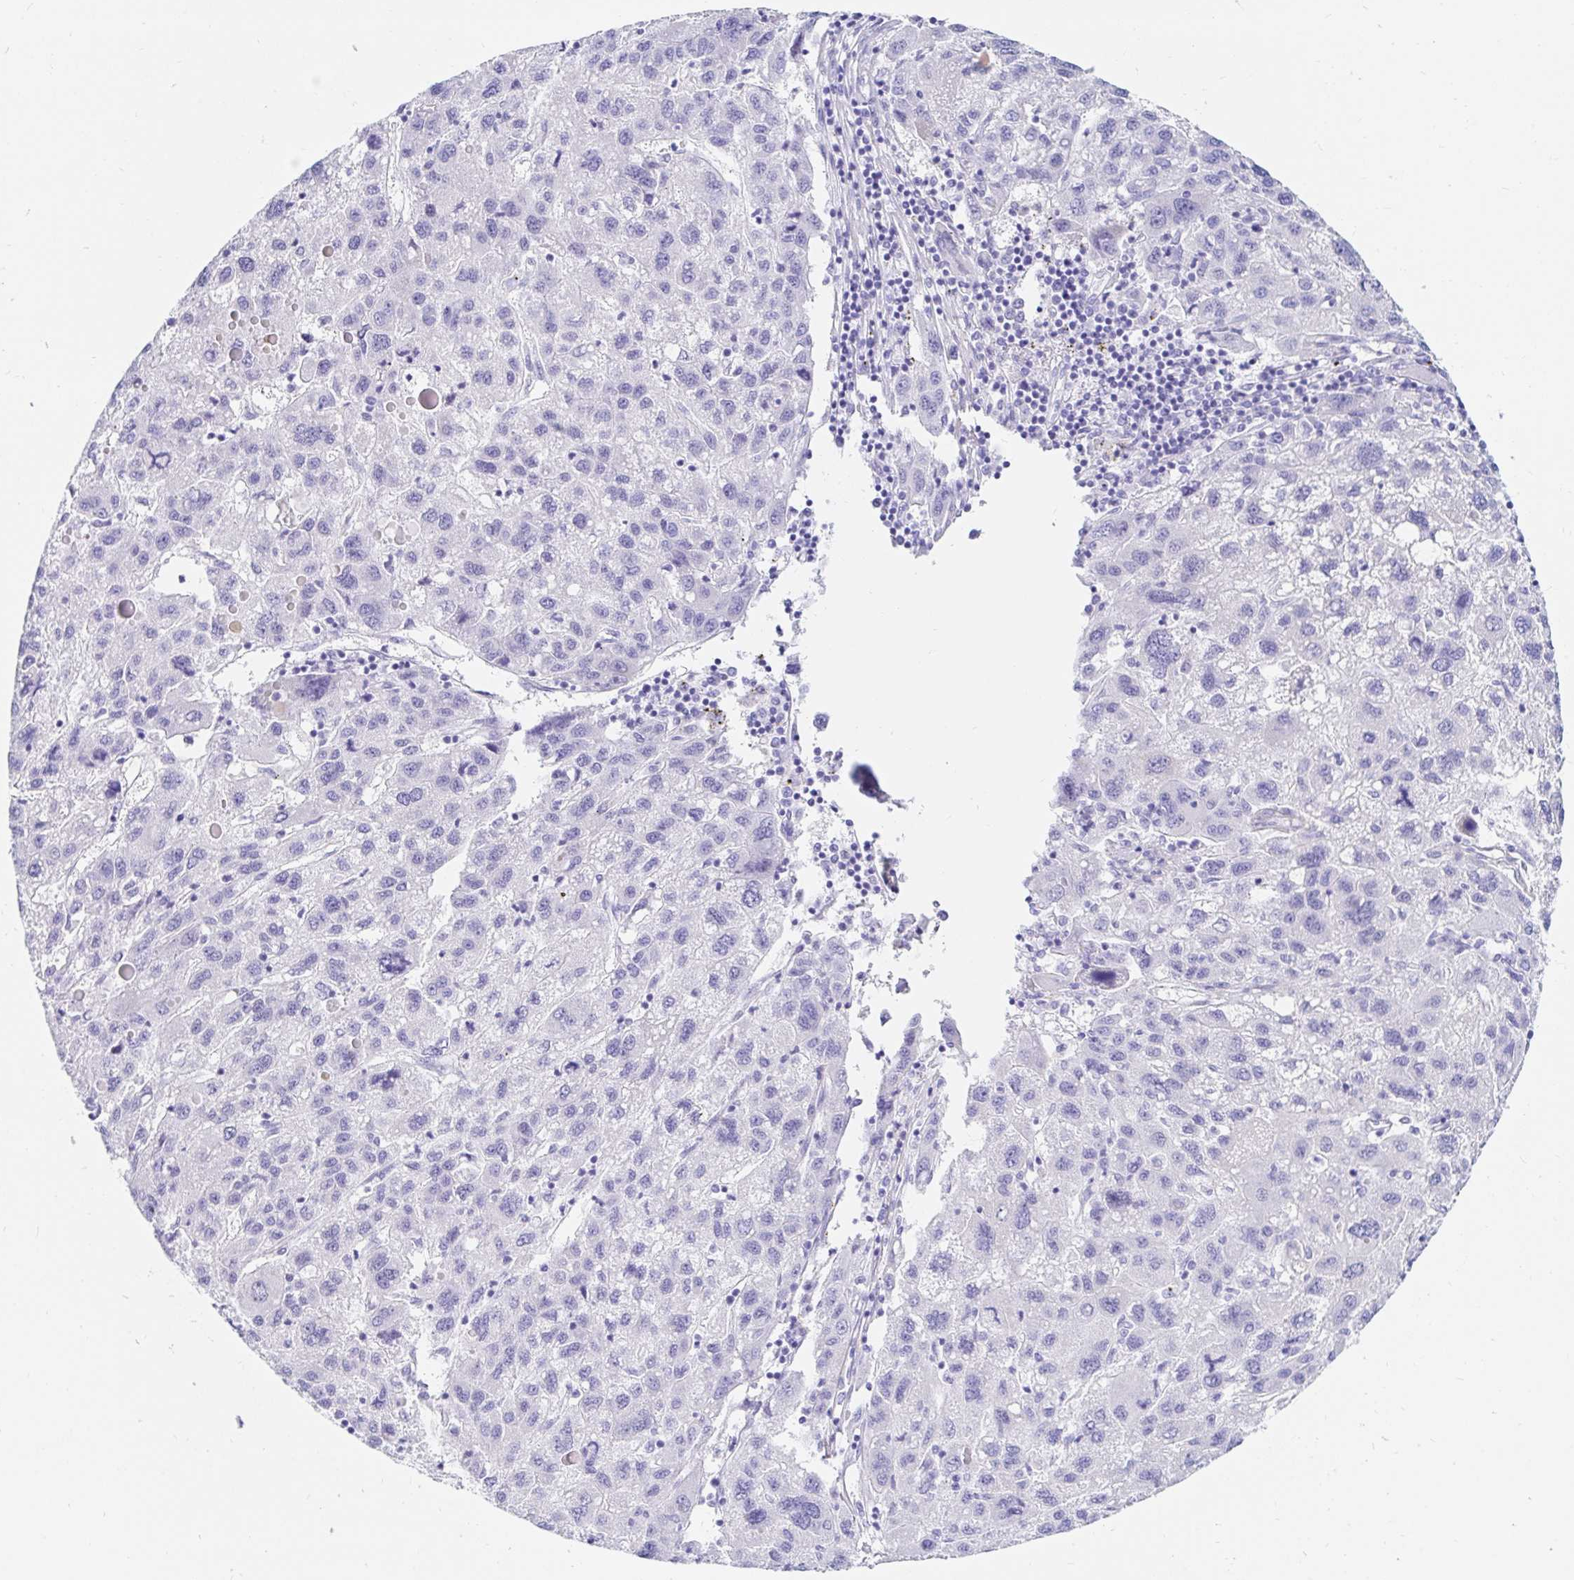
{"staining": {"intensity": "negative", "quantity": "none", "location": "none"}, "tissue": "liver cancer", "cell_type": "Tumor cells", "image_type": "cancer", "snomed": [{"axis": "morphology", "description": "Carcinoma, Hepatocellular, NOS"}, {"axis": "topography", "description": "Liver"}], "caption": "This image is of hepatocellular carcinoma (liver) stained with IHC to label a protein in brown with the nuclei are counter-stained blue. There is no expression in tumor cells. The staining was performed using DAB to visualize the protein expression in brown, while the nuclei were stained in blue with hematoxylin (Magnification: 20x).", "gene": "PPP1R1B", "patient": {"sex": "female", "age": 77}}